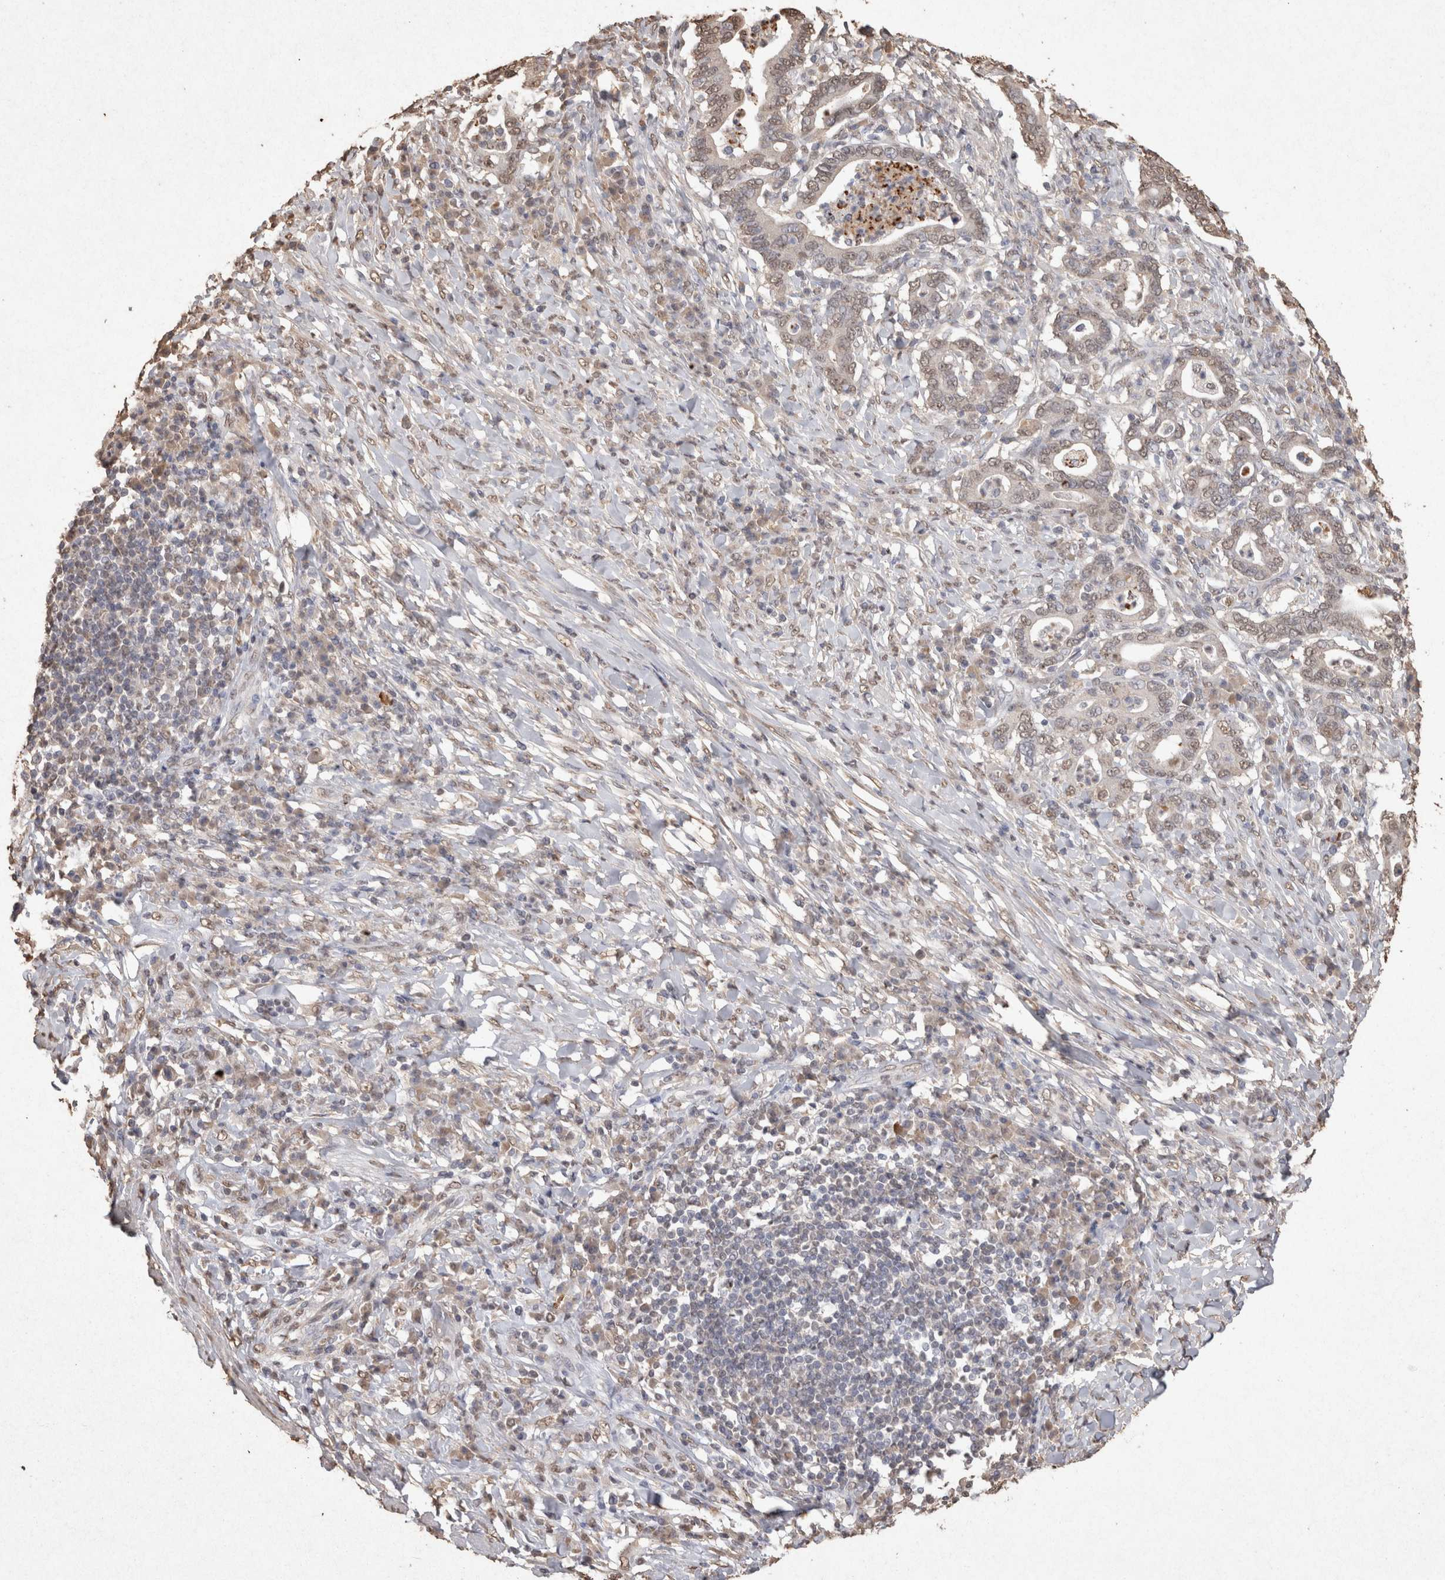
{"staining": {"intensity": "weak", "quantity": "25%-75%", "location": "nuclear"}, "tissue": "stomach cancer", "cell_type": "Tumor cells", "image_type": "cancer", "snomed": [{"axis": "morphology", "description": "Normal tissue, NOS"}, {"axis": "morphology", "description": "Adenocarcinoma, NOS"}, {"axis": "topography", "description": "Esophagus"}, {"axis": "topography", "description": "Stomach, upper"}, {"axis": "topography", "description": "Peripheral nerve tissue"}], "caption": "Human stomach adenocarcinoma stained with a brown dye shows weak nuclear positive expression in about 25%-75% of tumor cells.", "gene": "MLX", "patient": {"sex": "male", "age": 62}}